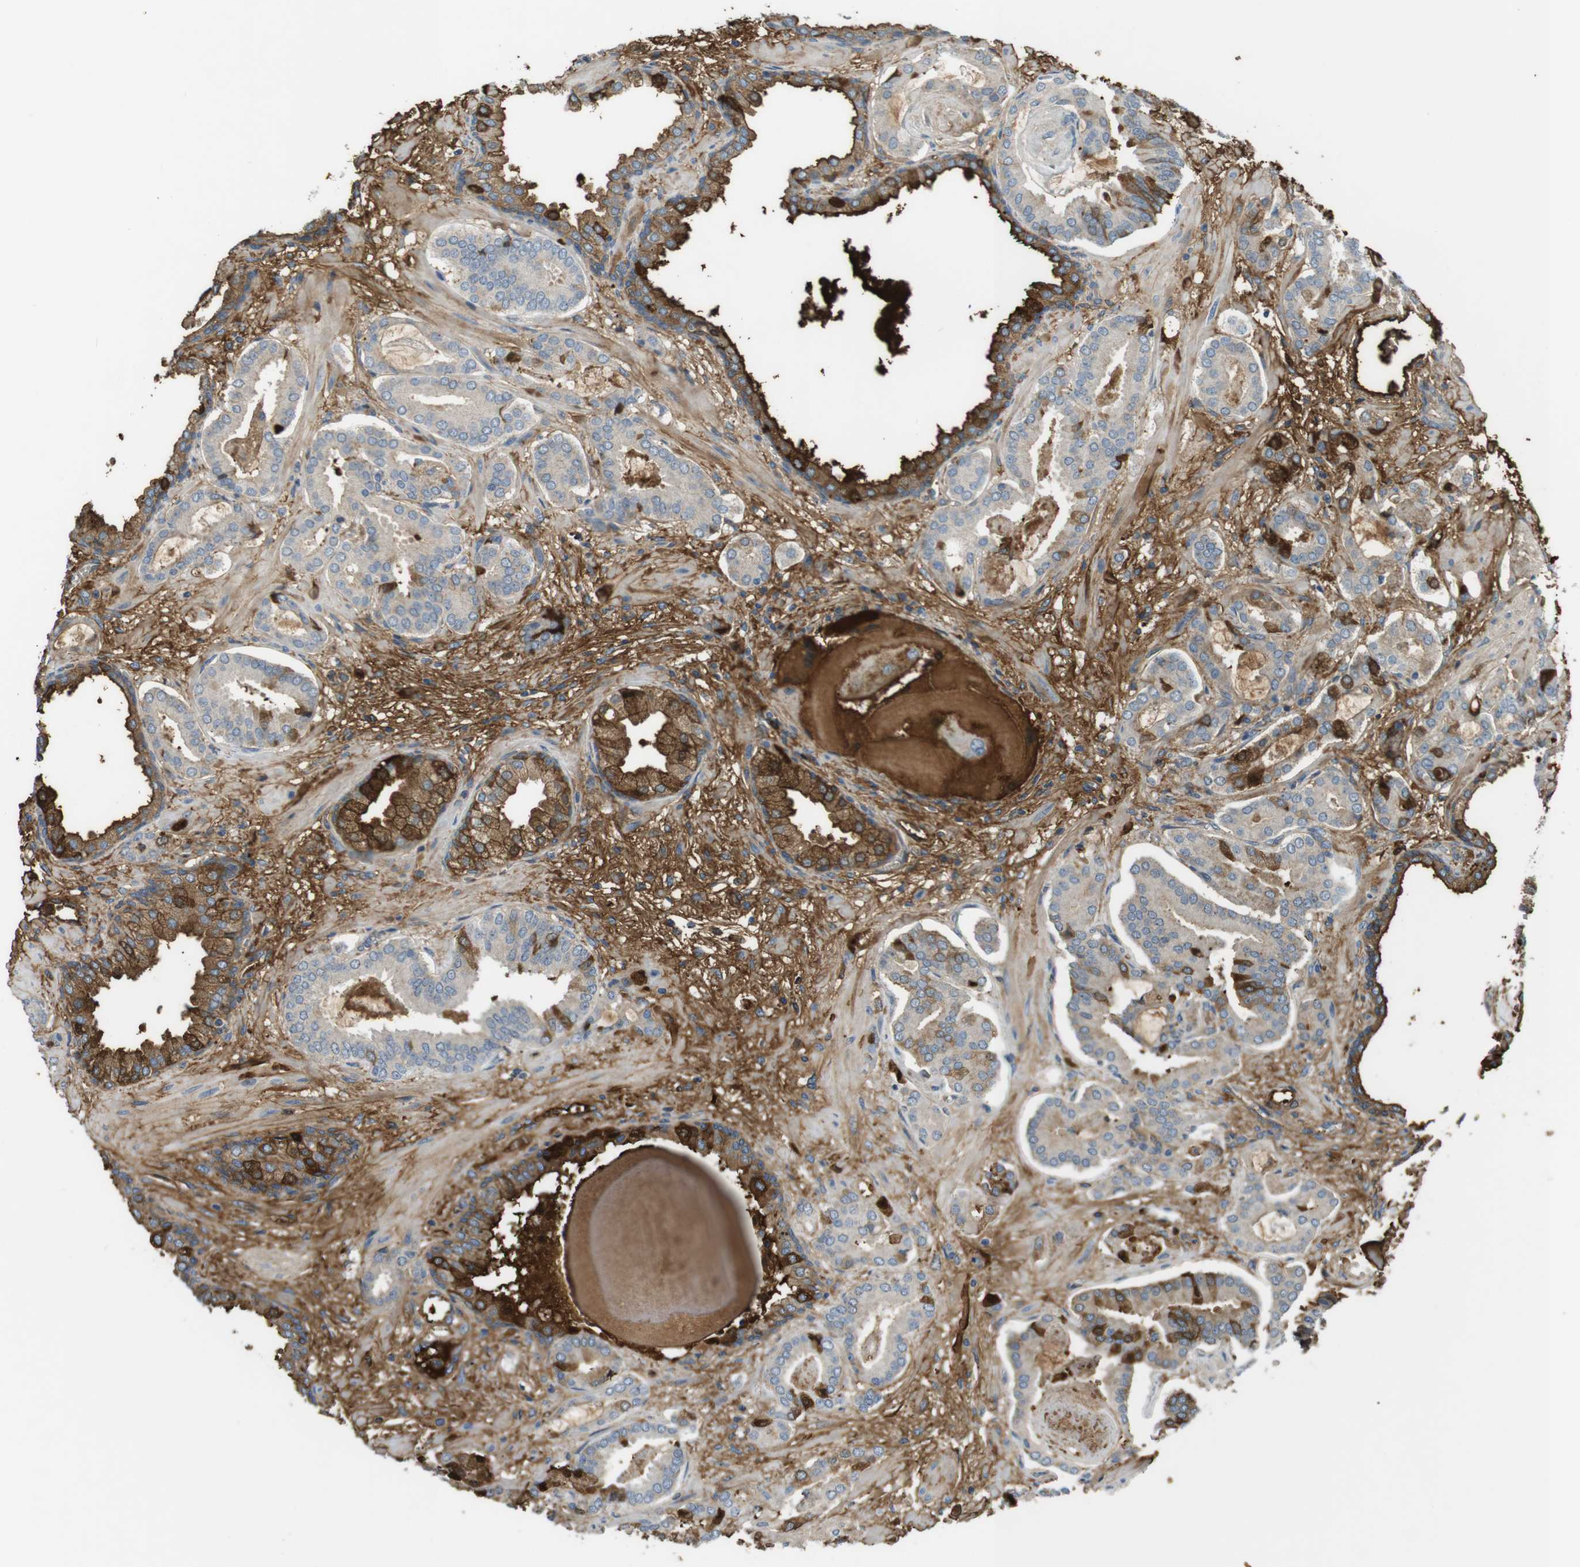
{"staining": {"intensity": "strong", "quantity": "<25%", "location": "cytoplasmic/membranous"}, "tissue": "prostate cancer", "cell_type": "Tumor cells", "image_type": "cancer", "snomed": [{"axis": "morphology", "description": "Adenocarcinoma, Low grade"}, {"axis": "topography", "description": "Prostate"}], "caption": "Low-grade adenocarcinoma (prostate) stained for a protein displays strong cytoplasmic/membranous positivity in tumor cells. Immunohistochemistry stains the protein in brown and the nuclei are stained blue.", "gene": "LTBP4", "patient": {"sex": "male", "age": 53}}